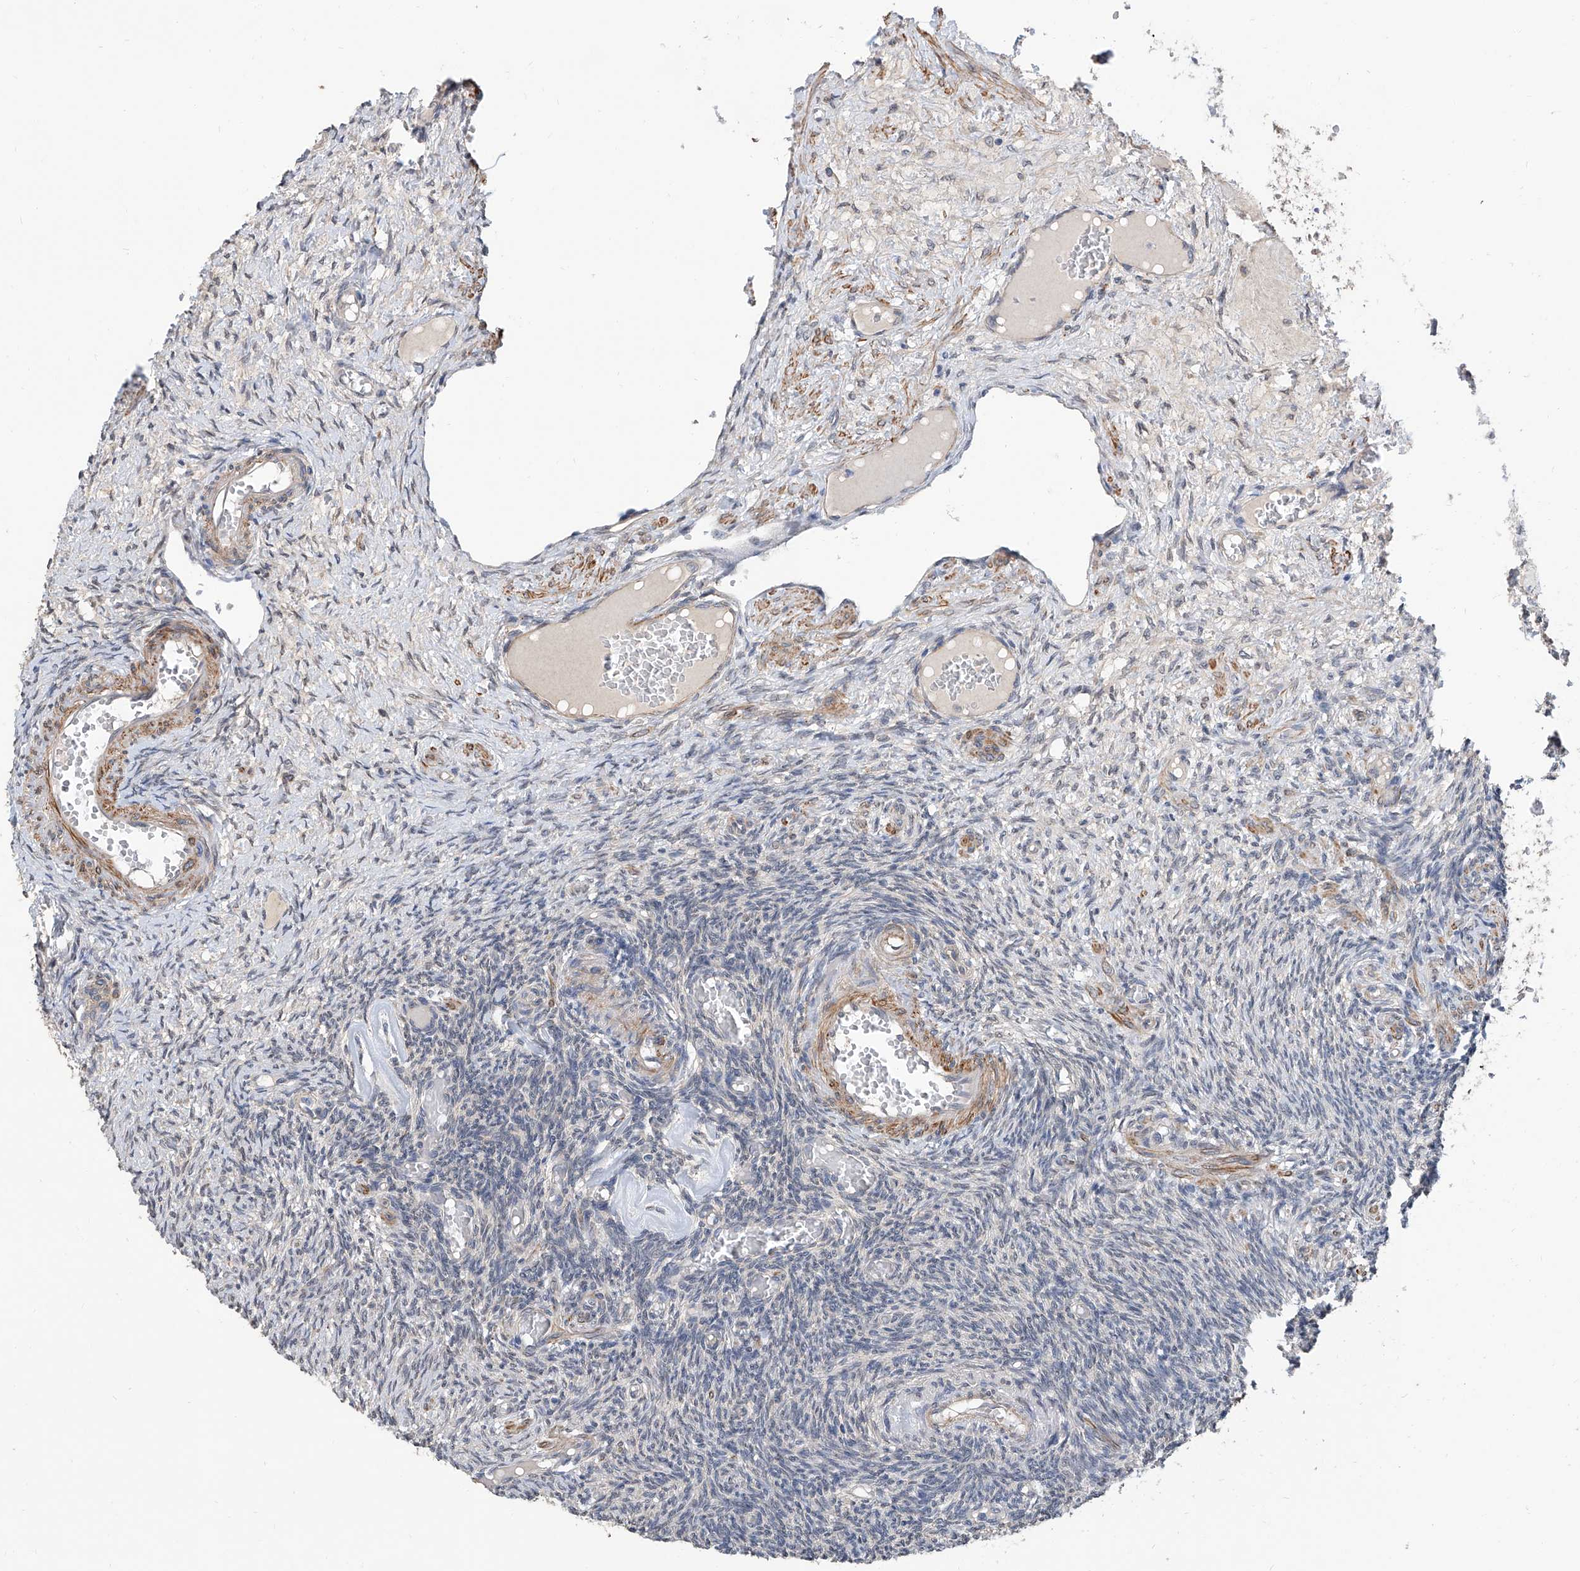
{"staining": {"intensity": "negative", "quantity": "none", "location": "none"}, "tissue": "ovary", "cell_type": "Ovarian stroma cells", "image_type": "normal", "snomed": [{"axis": "morphology", "description": "Normal tissue, NOS"}, {"axis": "topography", "description": "Ovary"}], "caption": "This is an IHC micrograph of benign ovary. There is no positivity in ovarian stroma cells.", "gene": "MAGEE2", "patient": {"sex": "female", "age": 27}}